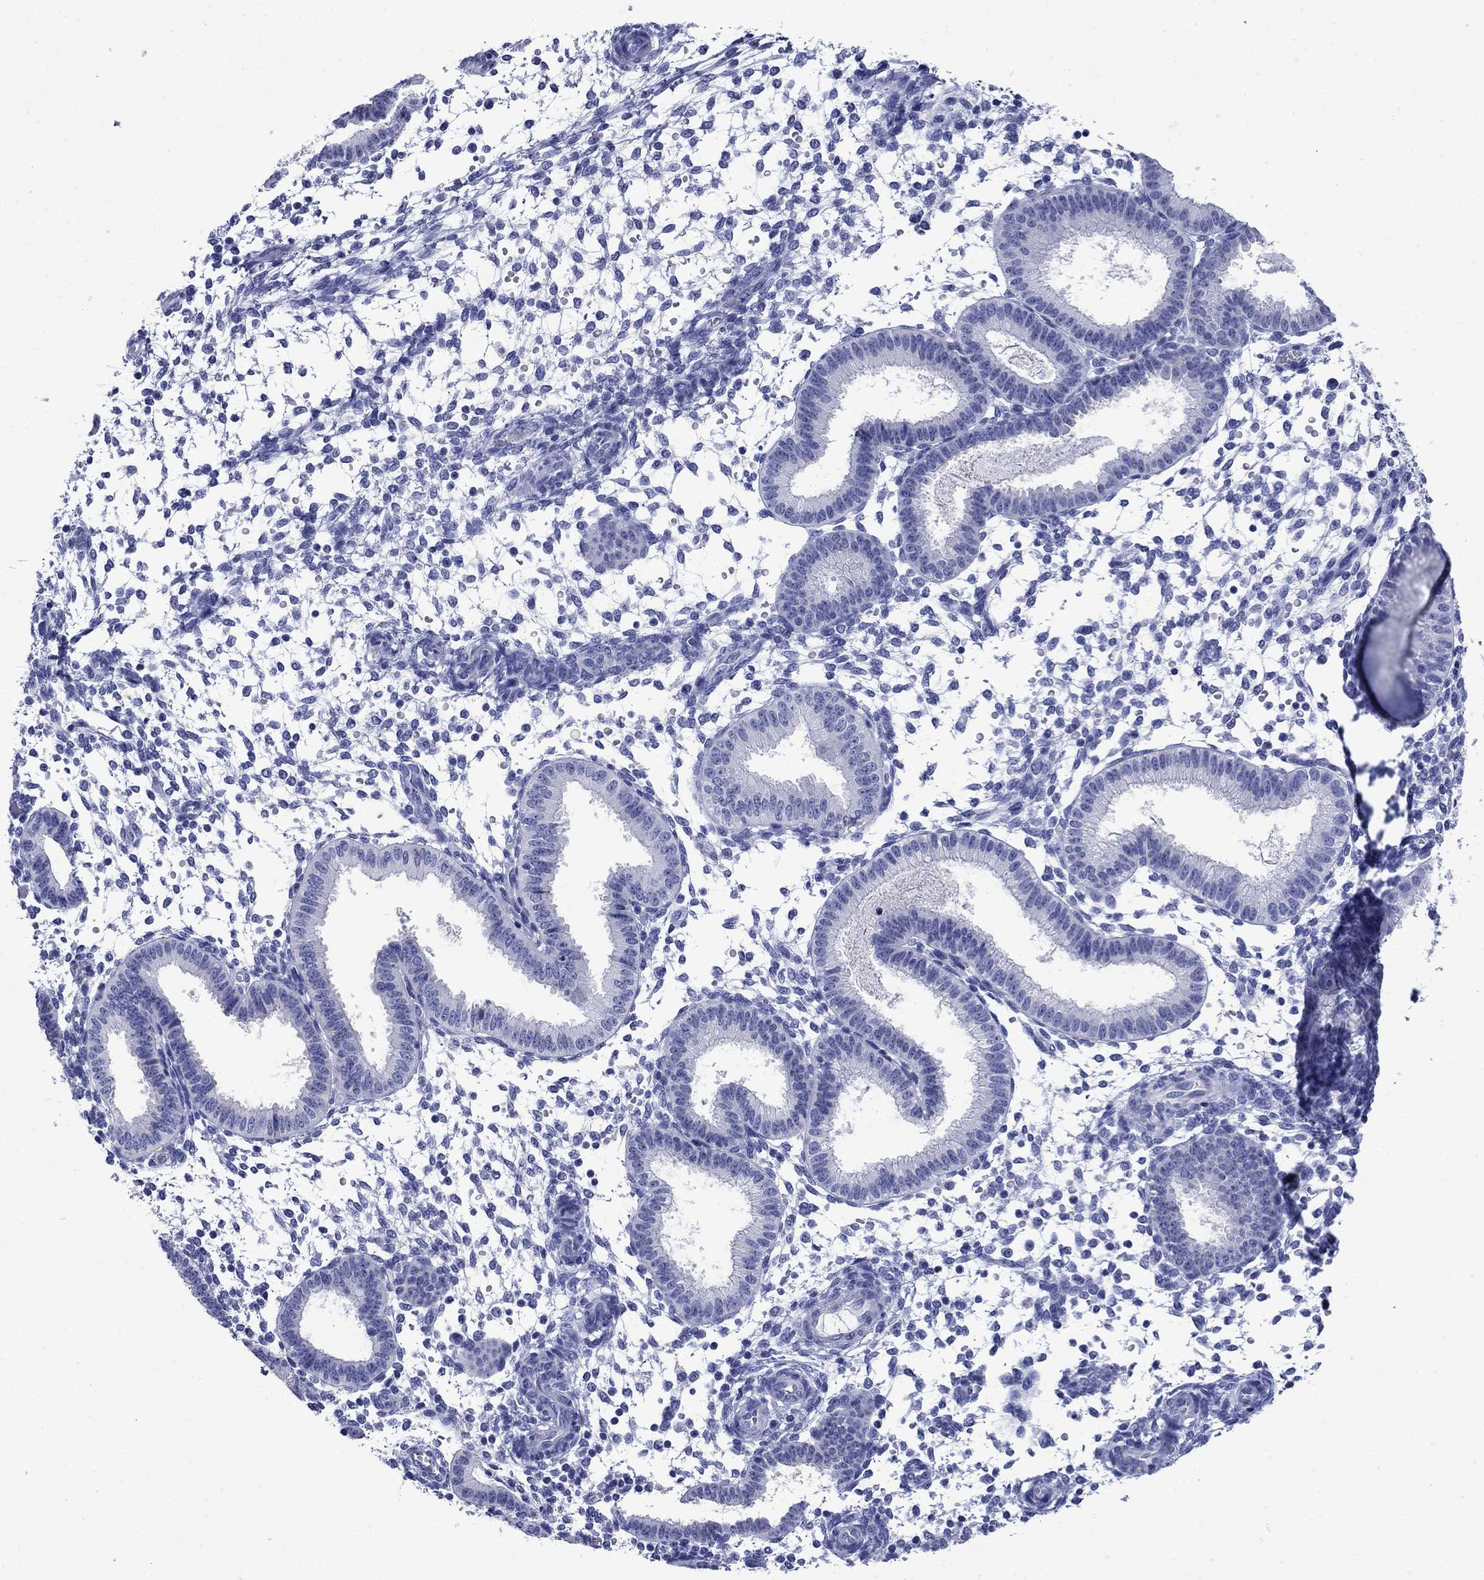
{"staining": {"intensity": "negative", "quantity": "none", "location": "none"}, "tissue": "endometrium", "cell_type": "Cells in endometrial stroma", "image_type": "normal", "snomed": [{"axis": "morphology", "description": "Normal tissue, NOS"}, {"axis": "topography", "description": "Endometrium"}], "caption": "This is an immunohistochemistry histopathology image of normal human endometrium. There is no positivity in cells in endometrial stroma.", "gene": "CD1A", "patient": {"sex": "female", "age": 43}}